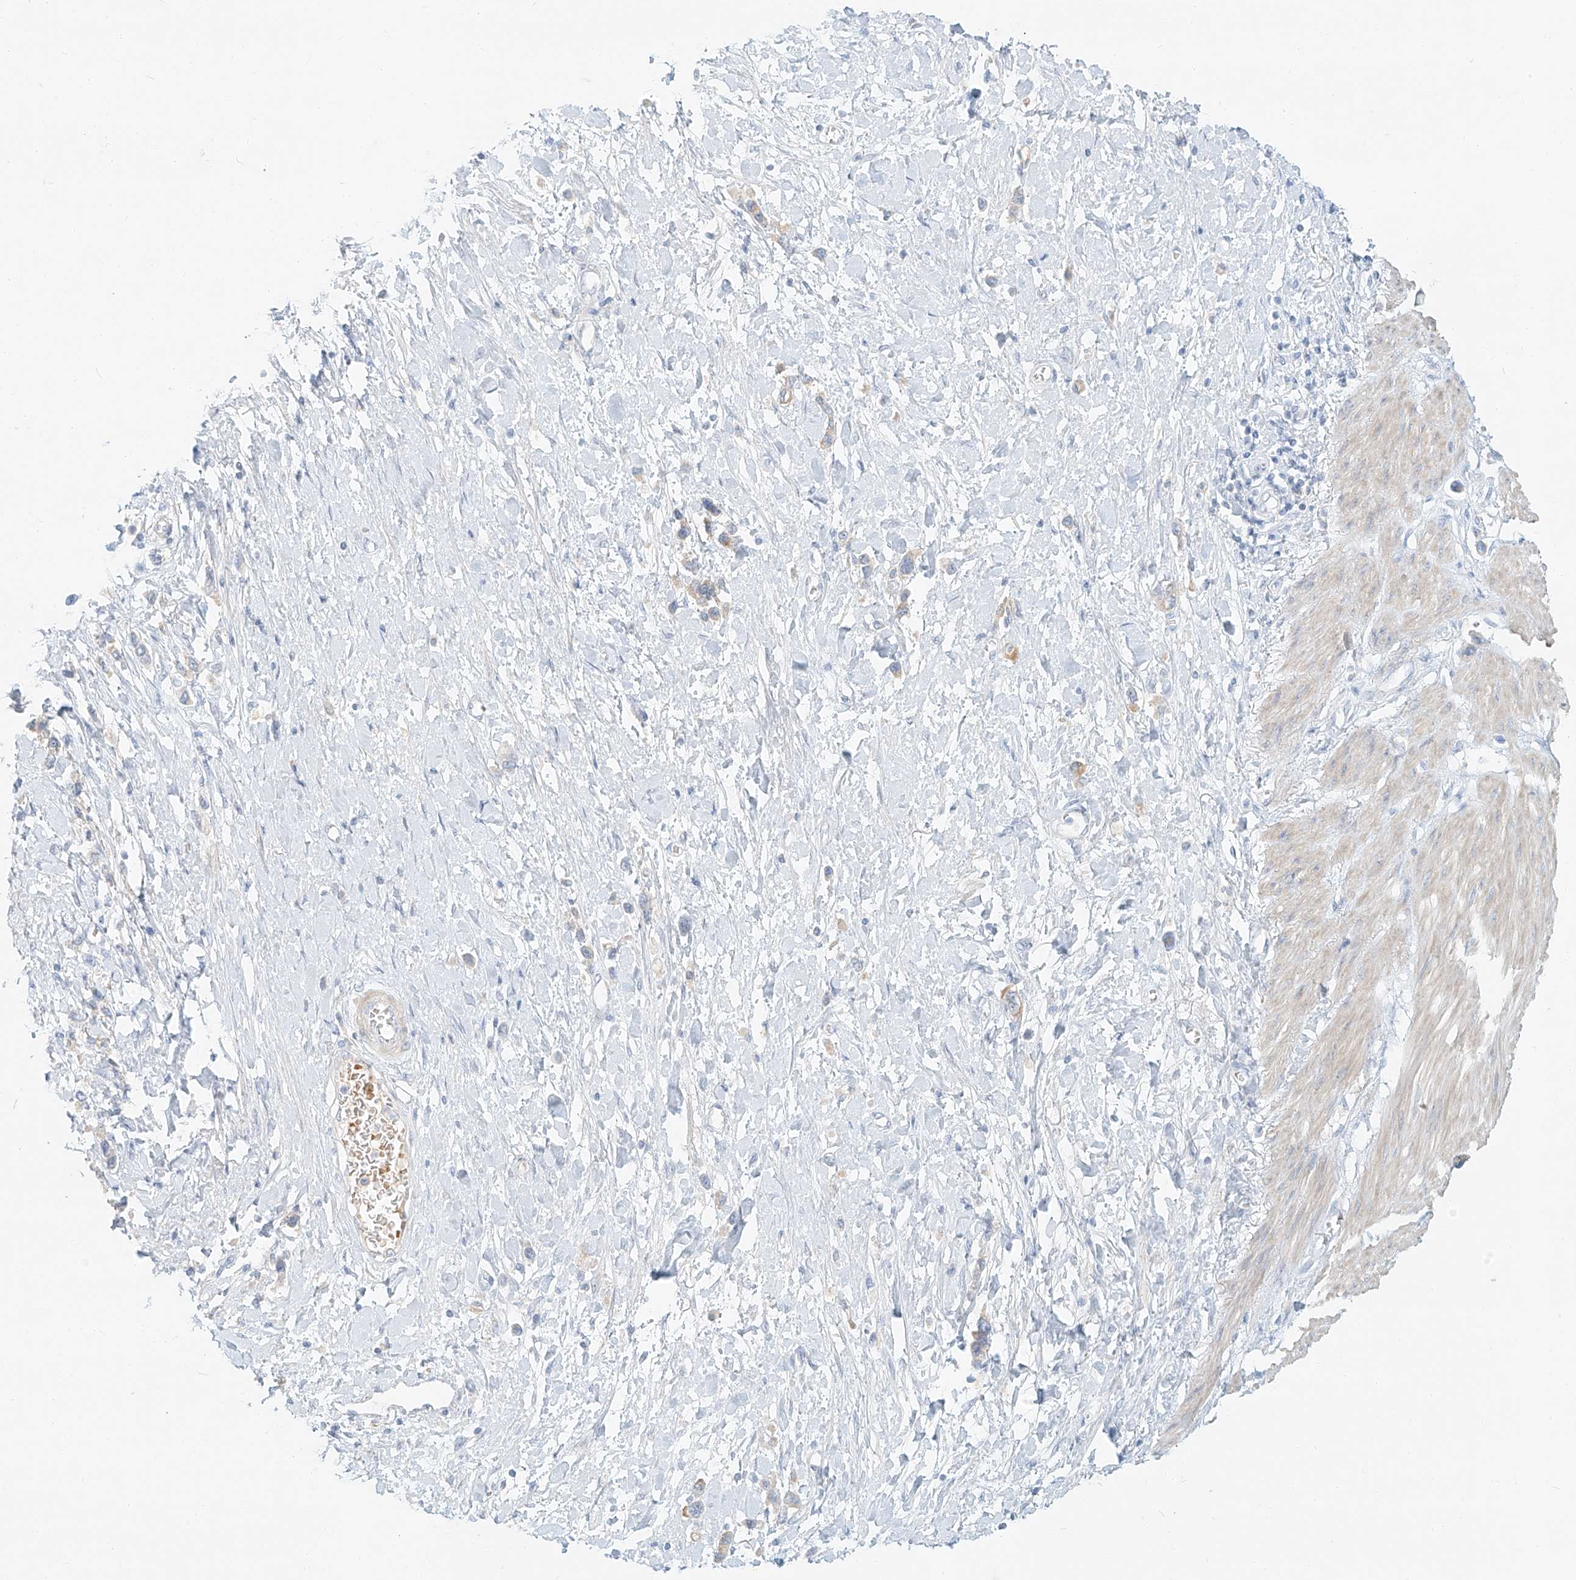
{"staining": {"intensity": "negative", "quantity": "none", "location": "none"}, "tissue": "stomach cancer", "cell_type": "Tumor cells", "image_type": "cancer", "snomed": [{"axis": "morphology", "description": "Adenocarcinoma, NOS"}, {"axis": "topography", "description": "Stomach"}], "caption": "IHC histopathology image of neoplastic tissue: stomach adenocarcinoma stained with DAB demonstrates no significant protein positivity in tumor cells. (DAB (3,3'-diaminobenzidine) immunohistochemistry (IHC) visualized using brightfield microscopy, high magnification).", "gene": "PGC", "patient": {"sex": "female", "age": 65}}